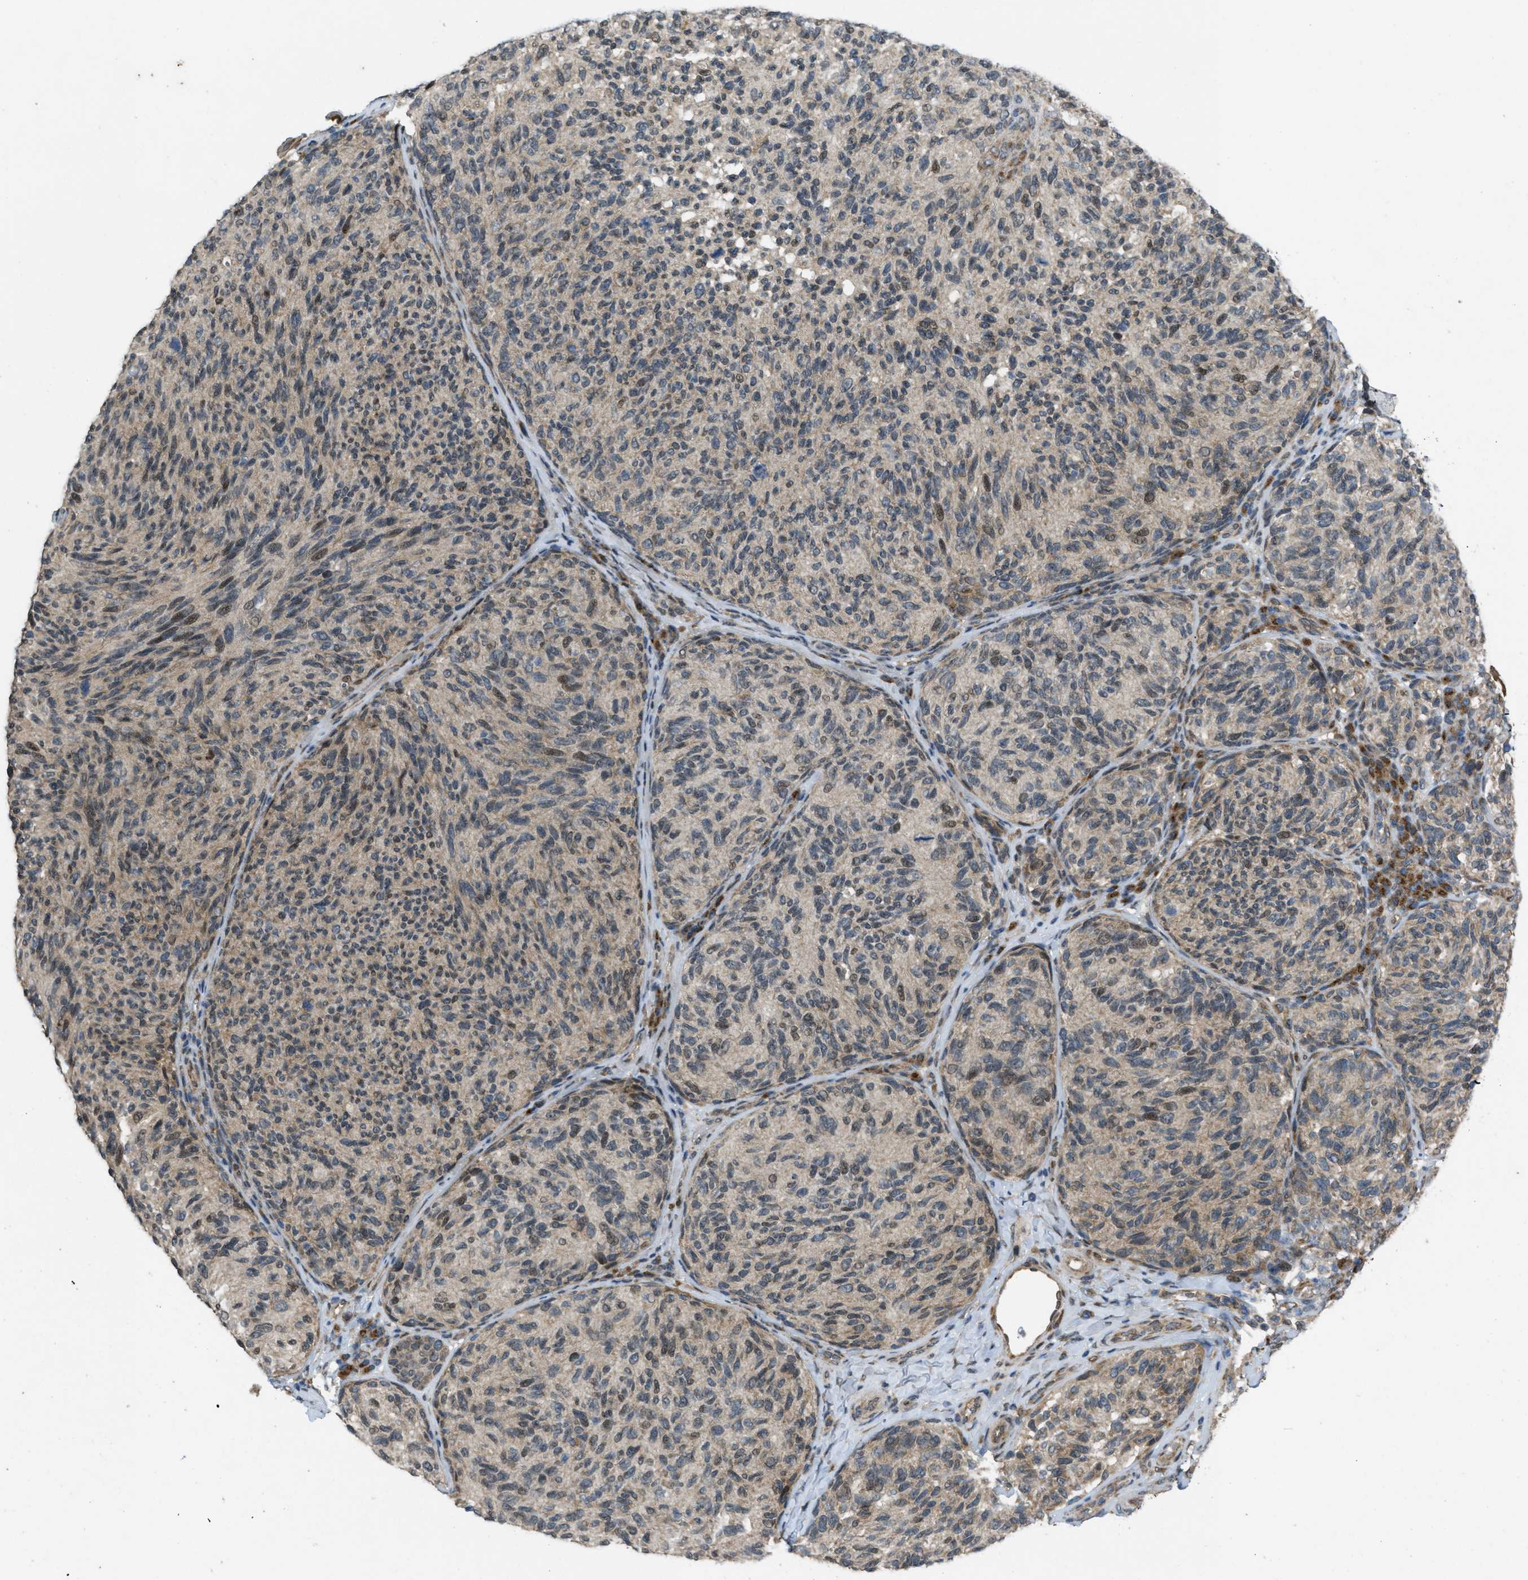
{"staining": {"intensity": "weak", "quantity": ">75%", "location": "cytoplasmic/membranous"}, "tissue": "melanoma", "cell_type": "Tumor cells", "image_type": "cancer", "snomed": [{"axis": "morphology", "description": "Malignant melanoma, NOS"}, {"axis": "topography", "description": "Skin"}], "caption": "This image demonstrates immunohistochemistry staining of malignant melanoma, with low weak cytoplasmic/membranous positivity in approximately >75% of tumor cells.", "gene": "IFNLR1", "patient": {"sex": "female", "age": 73}}